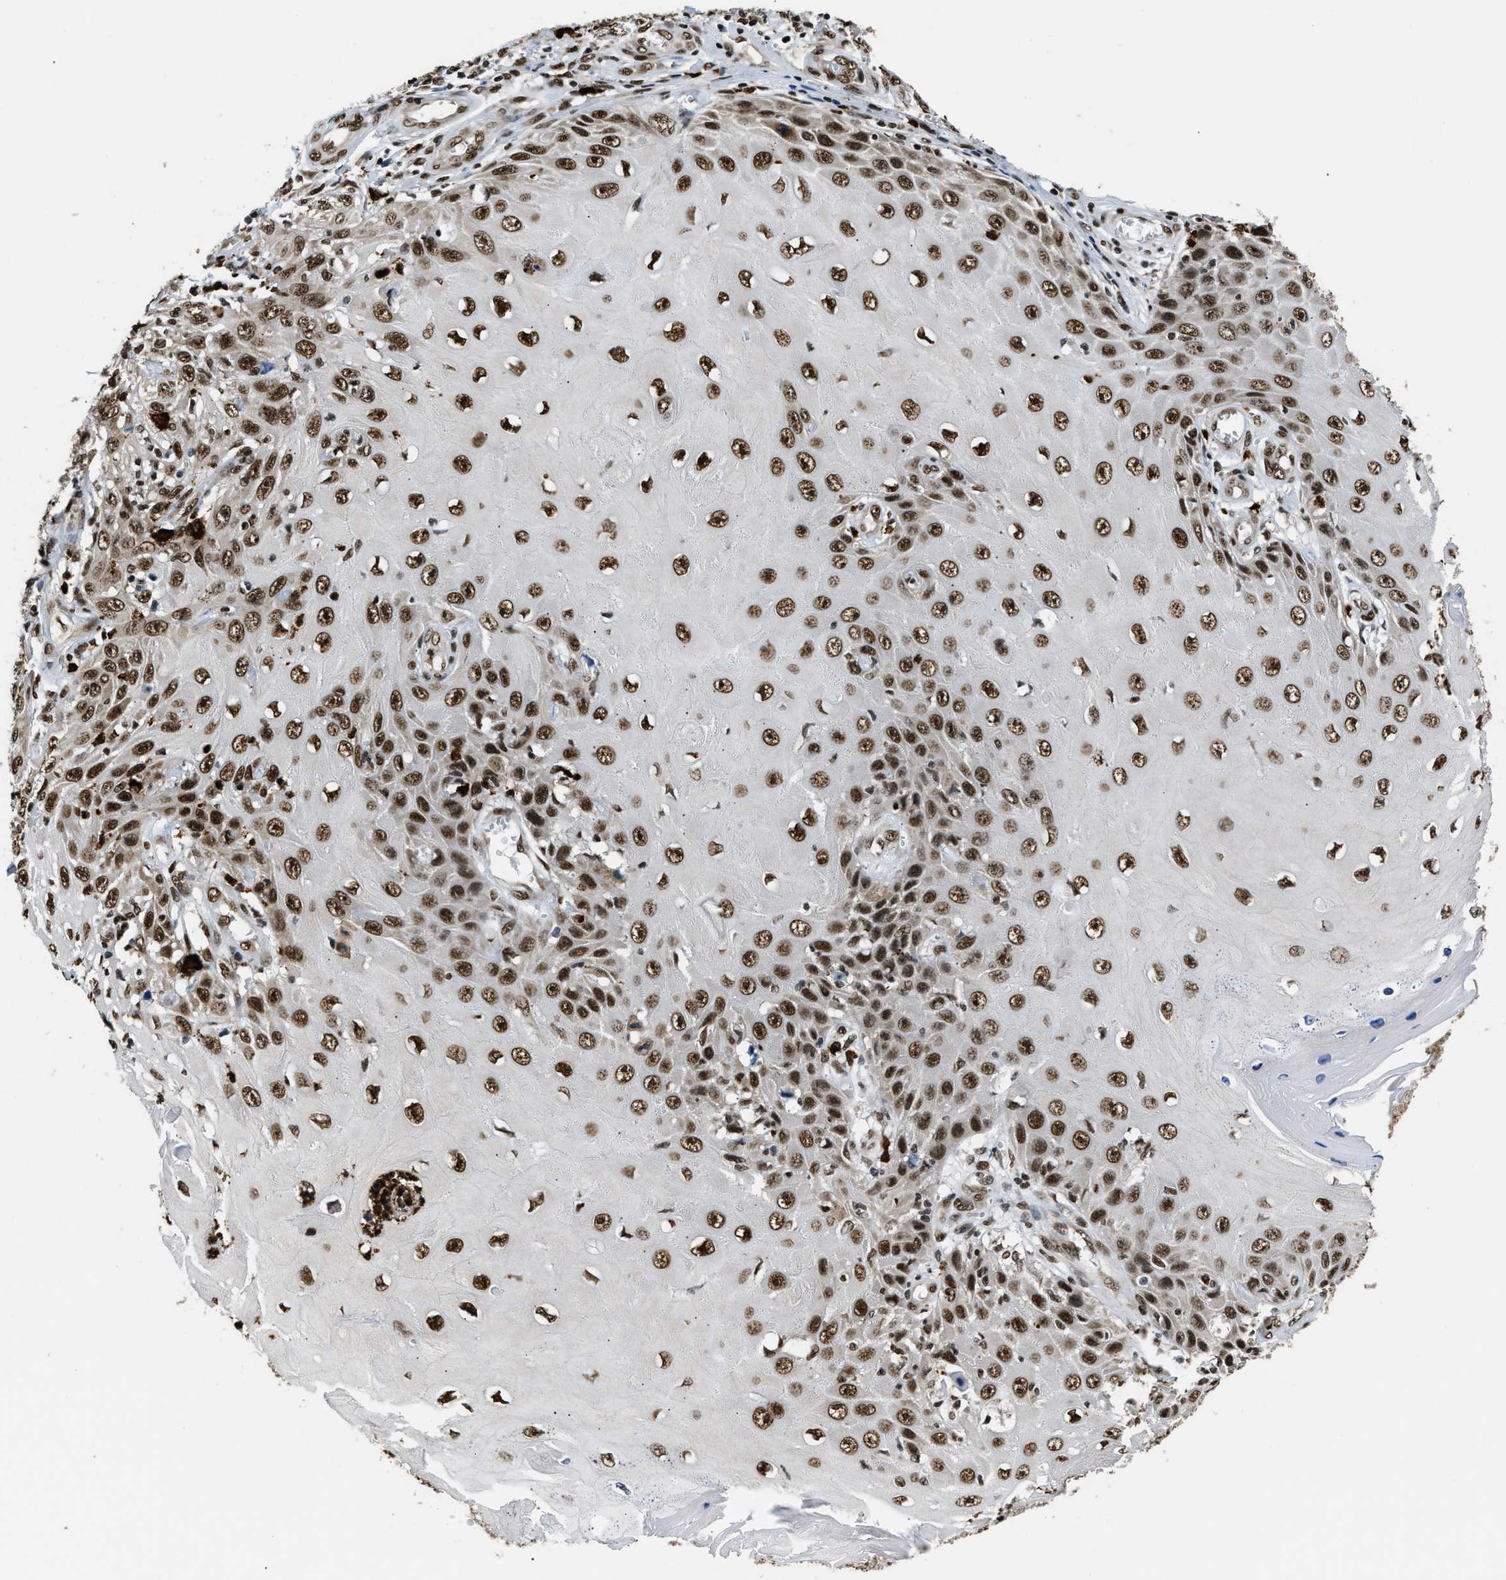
{"staining": {"intensity": "strong", "quantity": "25%-75%", "location": "nuclear"}, "tissue": "skin cancer", "cell_type": "Tumor cells", "image_type": "cancer", "snomed": [{"axis": "morphology", "description": "Squamous cell carcinoma, NOS"}, {"axis": "topography", "description": "Skin"}], "caption": "Protein staining shows strong nuclear staining in approximately 25%-75% of tumor cells in skin squamous cell carcinoma.", "gene": "CCNDBP1", "patient": {"sex": "female", "age": 73}}